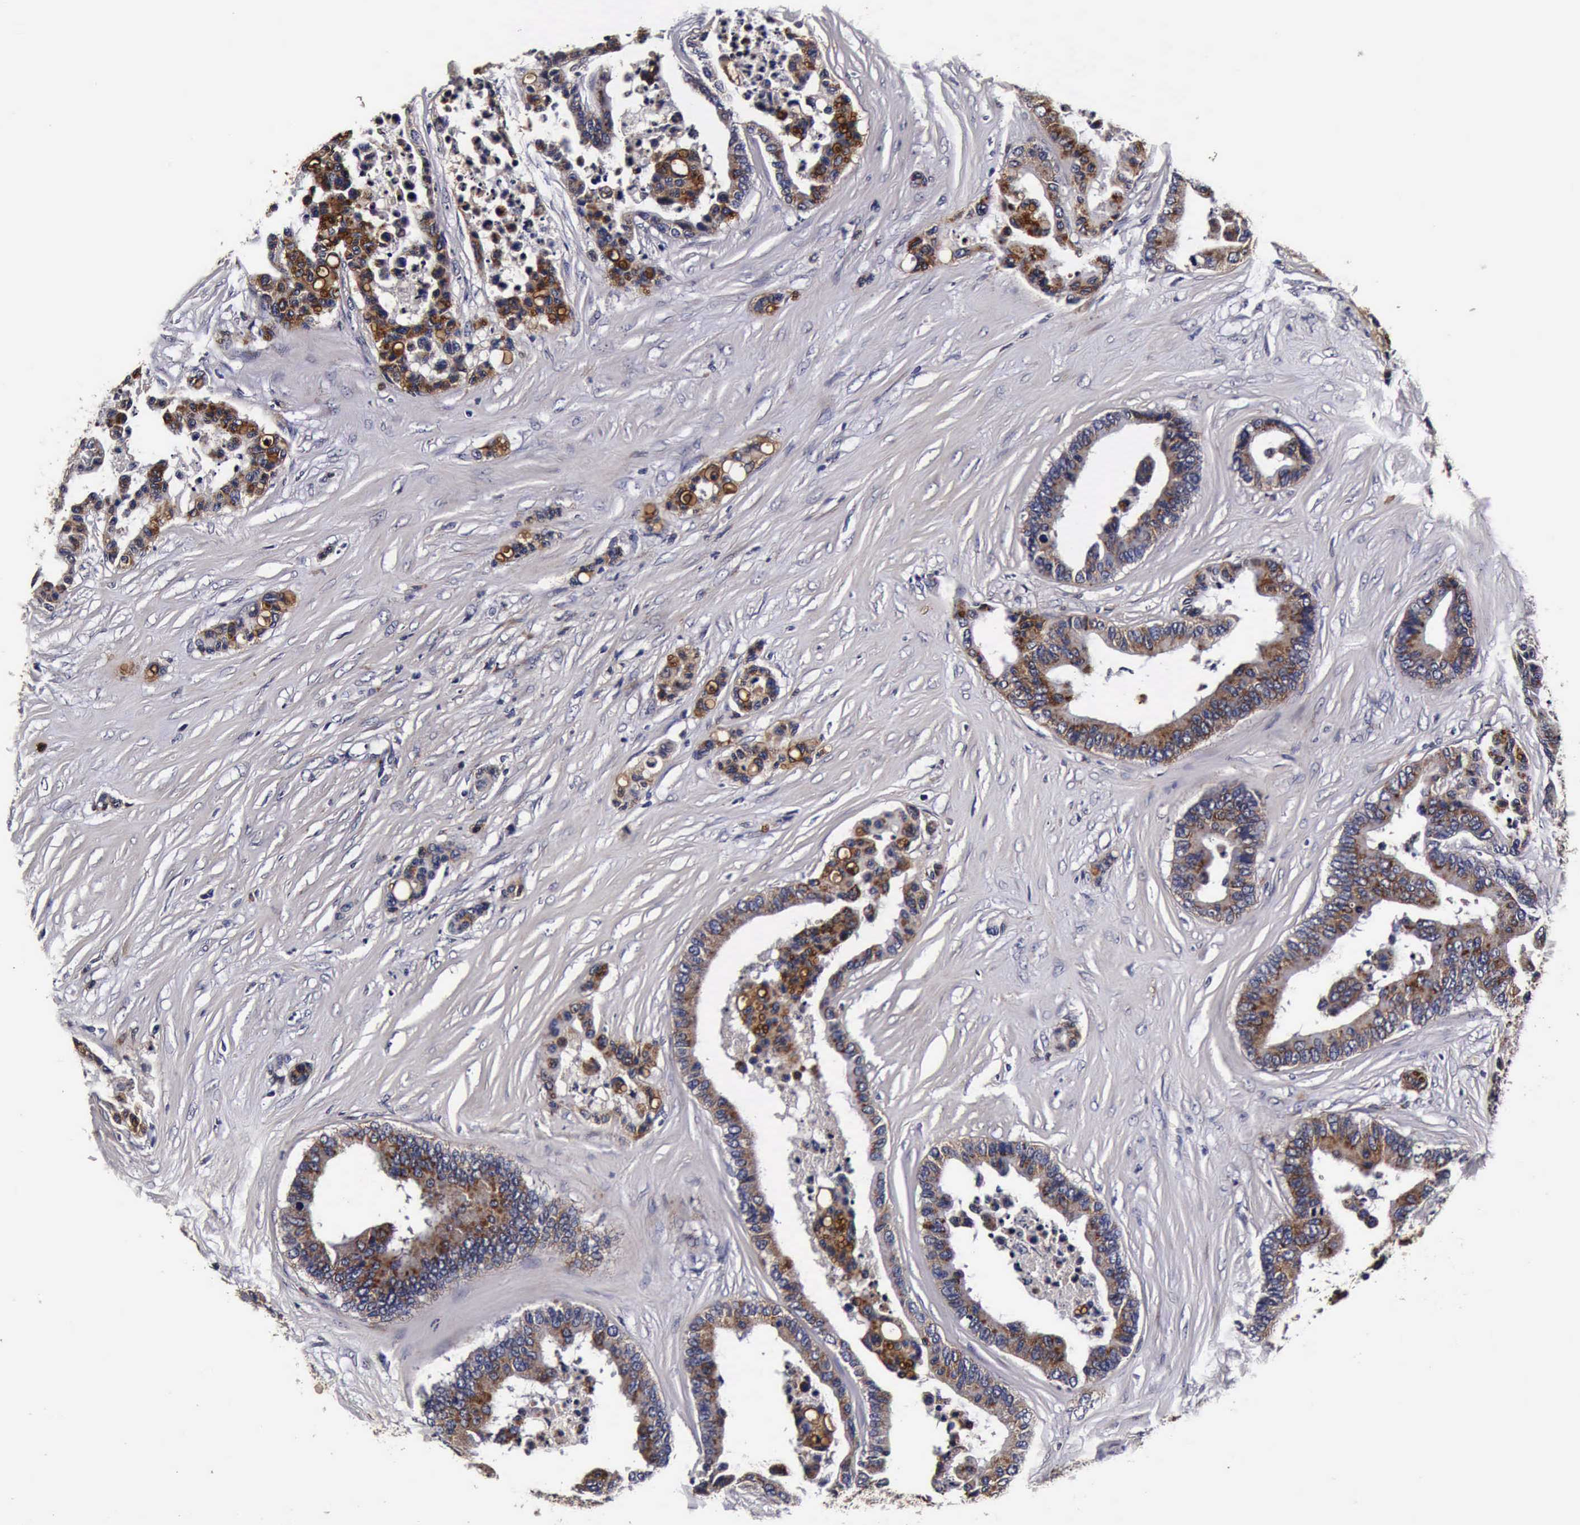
{"staining": {"intensity": "moderate", "quantity": ">75%", "location": "cytoplasmic/membranous"}, "tissue": "colorectal cancer", "cell_type": "Tumor cells", "image_type": "cancer", "snomed": [{"axis": "morphology", "description": "Adenocarcinoma, NOS"}, {"axis": "topography", "description": "Colon"}], "caption": "Human colorectal adenocarcinoma stained with a protein marker displays moderate staining in tumor cells.", "gene": "CST3", "patient": {"sex": "male", "age": 82}}